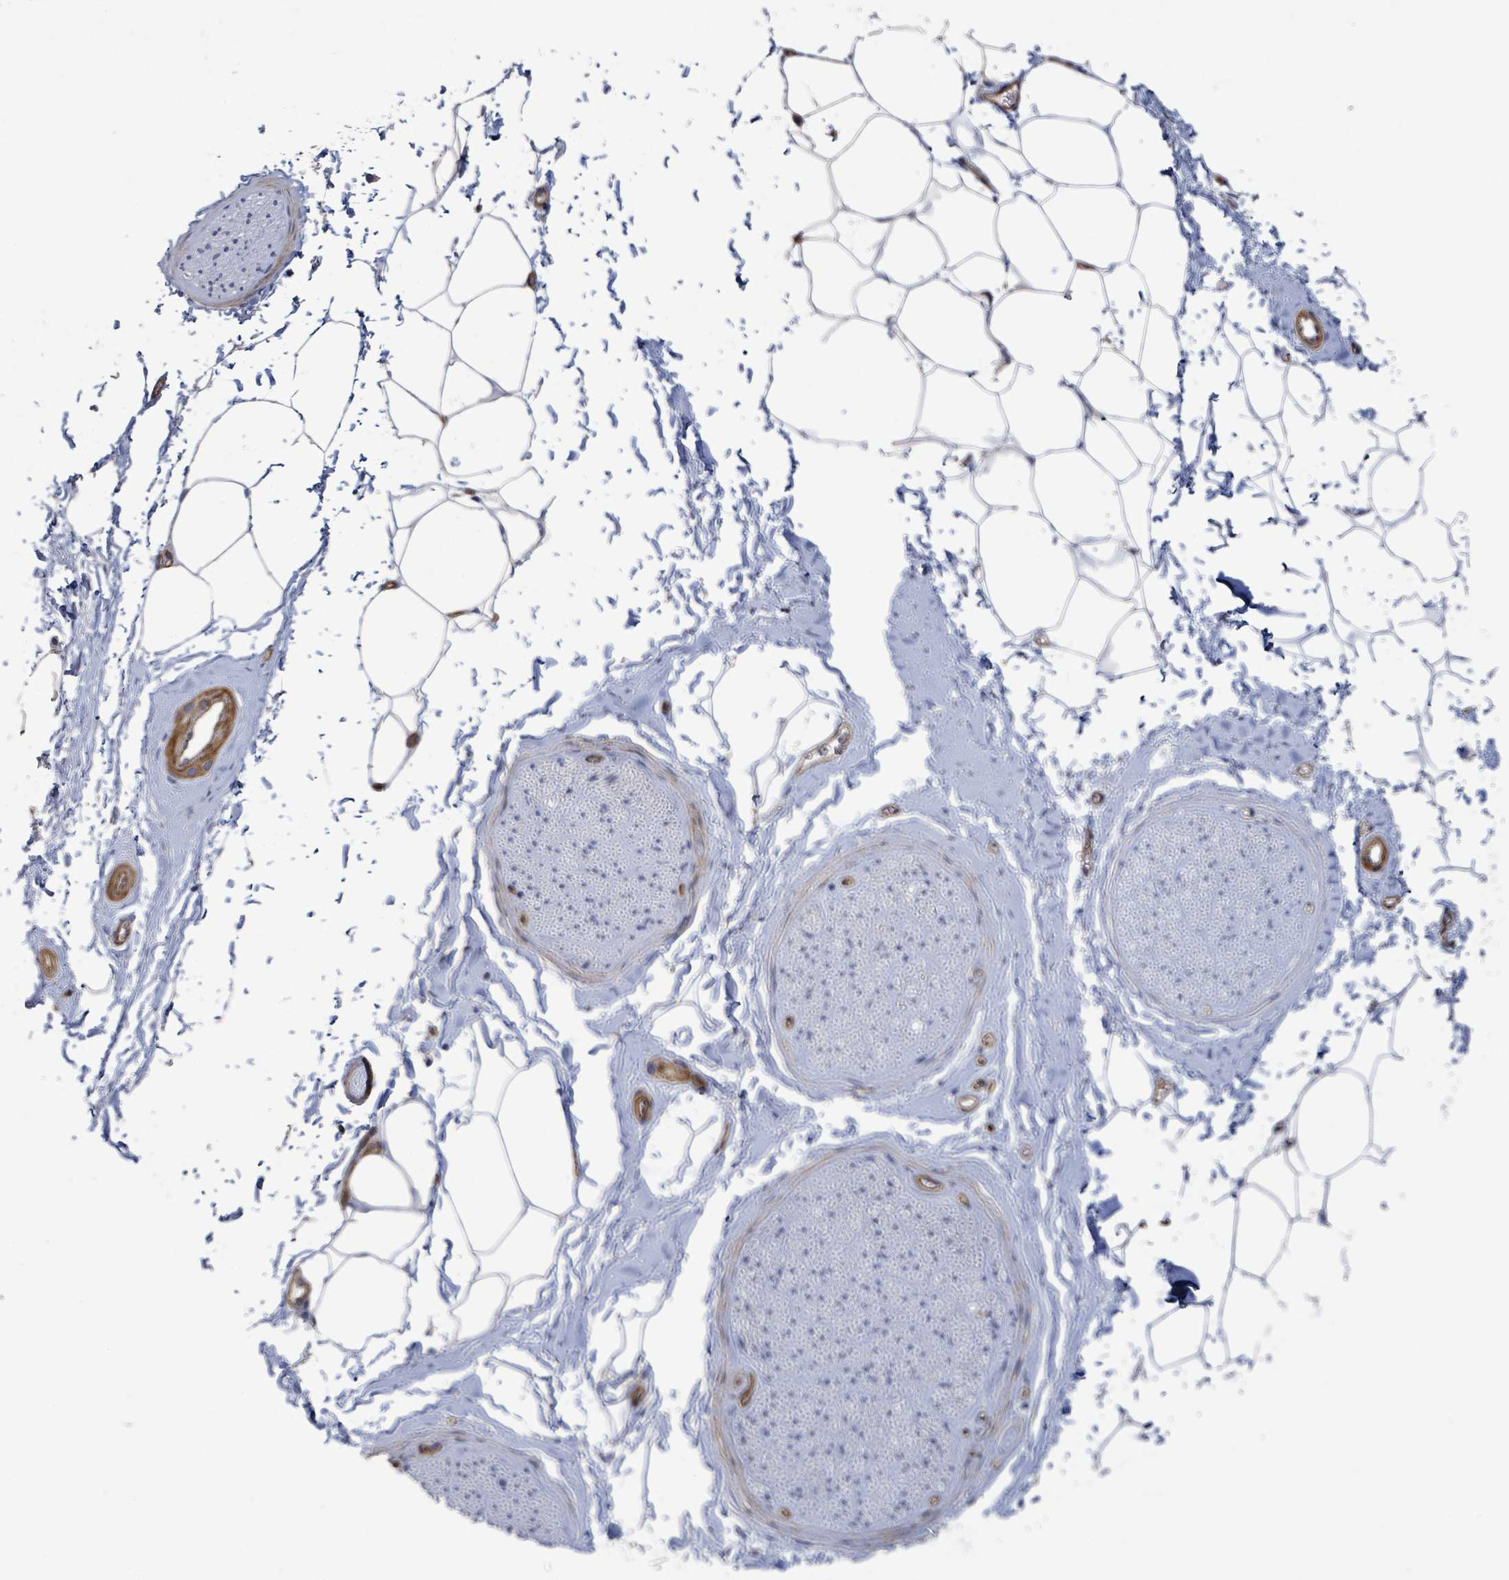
{"staining": {"intensity": "negative", "quantity": "none", "location": "none"}, "tissue": "adipose tissue", "cell_type": "Adipocytes", "image_type": "normal", "snomed": [{"axis": "morphology", "description": "Normal tissue, NOS"}, {"axis": "morphology", "description": "Adenocarcinoma, High grade"}, {"axis": "topography", "description": "Prostate"}, {"axis": "topography", "description": "Peripheral nerve tissue"}], "caption": "Immunohistochemical staining of normal adipose tissue exhibits no significant staining in adipocytes. Nuclei are stained in blue.", "gene": "KANK3", "patient": {"sex": "male", "age": 68}}